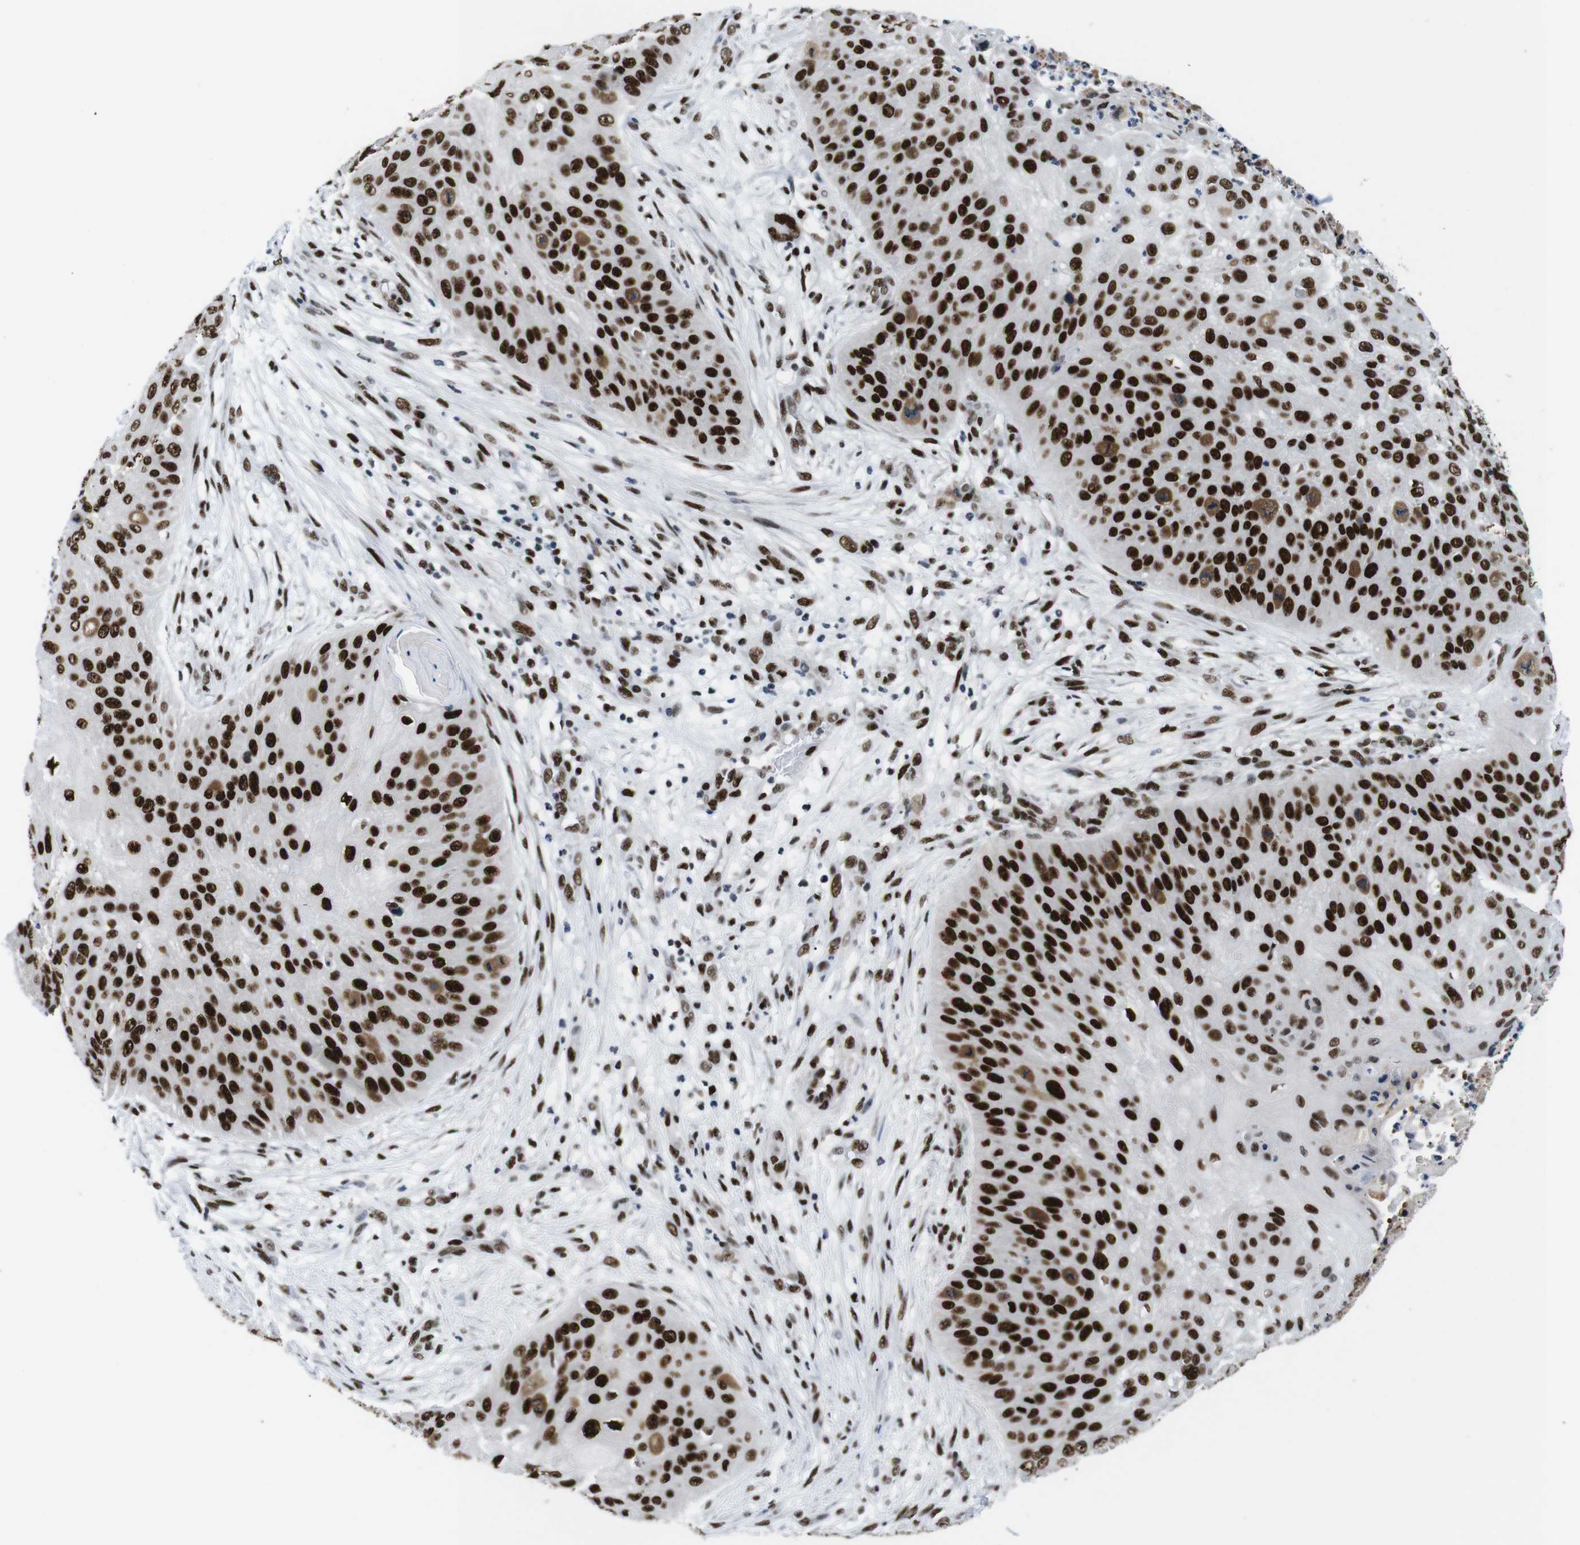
{"staining": {"intensity": "strong", "quantity": ">75%", "location": "nuclear"}, "tissue": "skin cancer", "cell_type": "Tumor cells", "image_type": "cancer", "snomed": [{"axis": "morphology", "description": "Squamous cell carcinoma, NOS"}, {"axis": "topography", "description": "Skin"}], "caption": "A micrograph showing strong nuclear positivity in about >75% of tumor cells in skin cancer, as visualized by brown immunohistochemical staining.", "gene": "PSME3", "patient": {"sex": "female", "age": 80}}